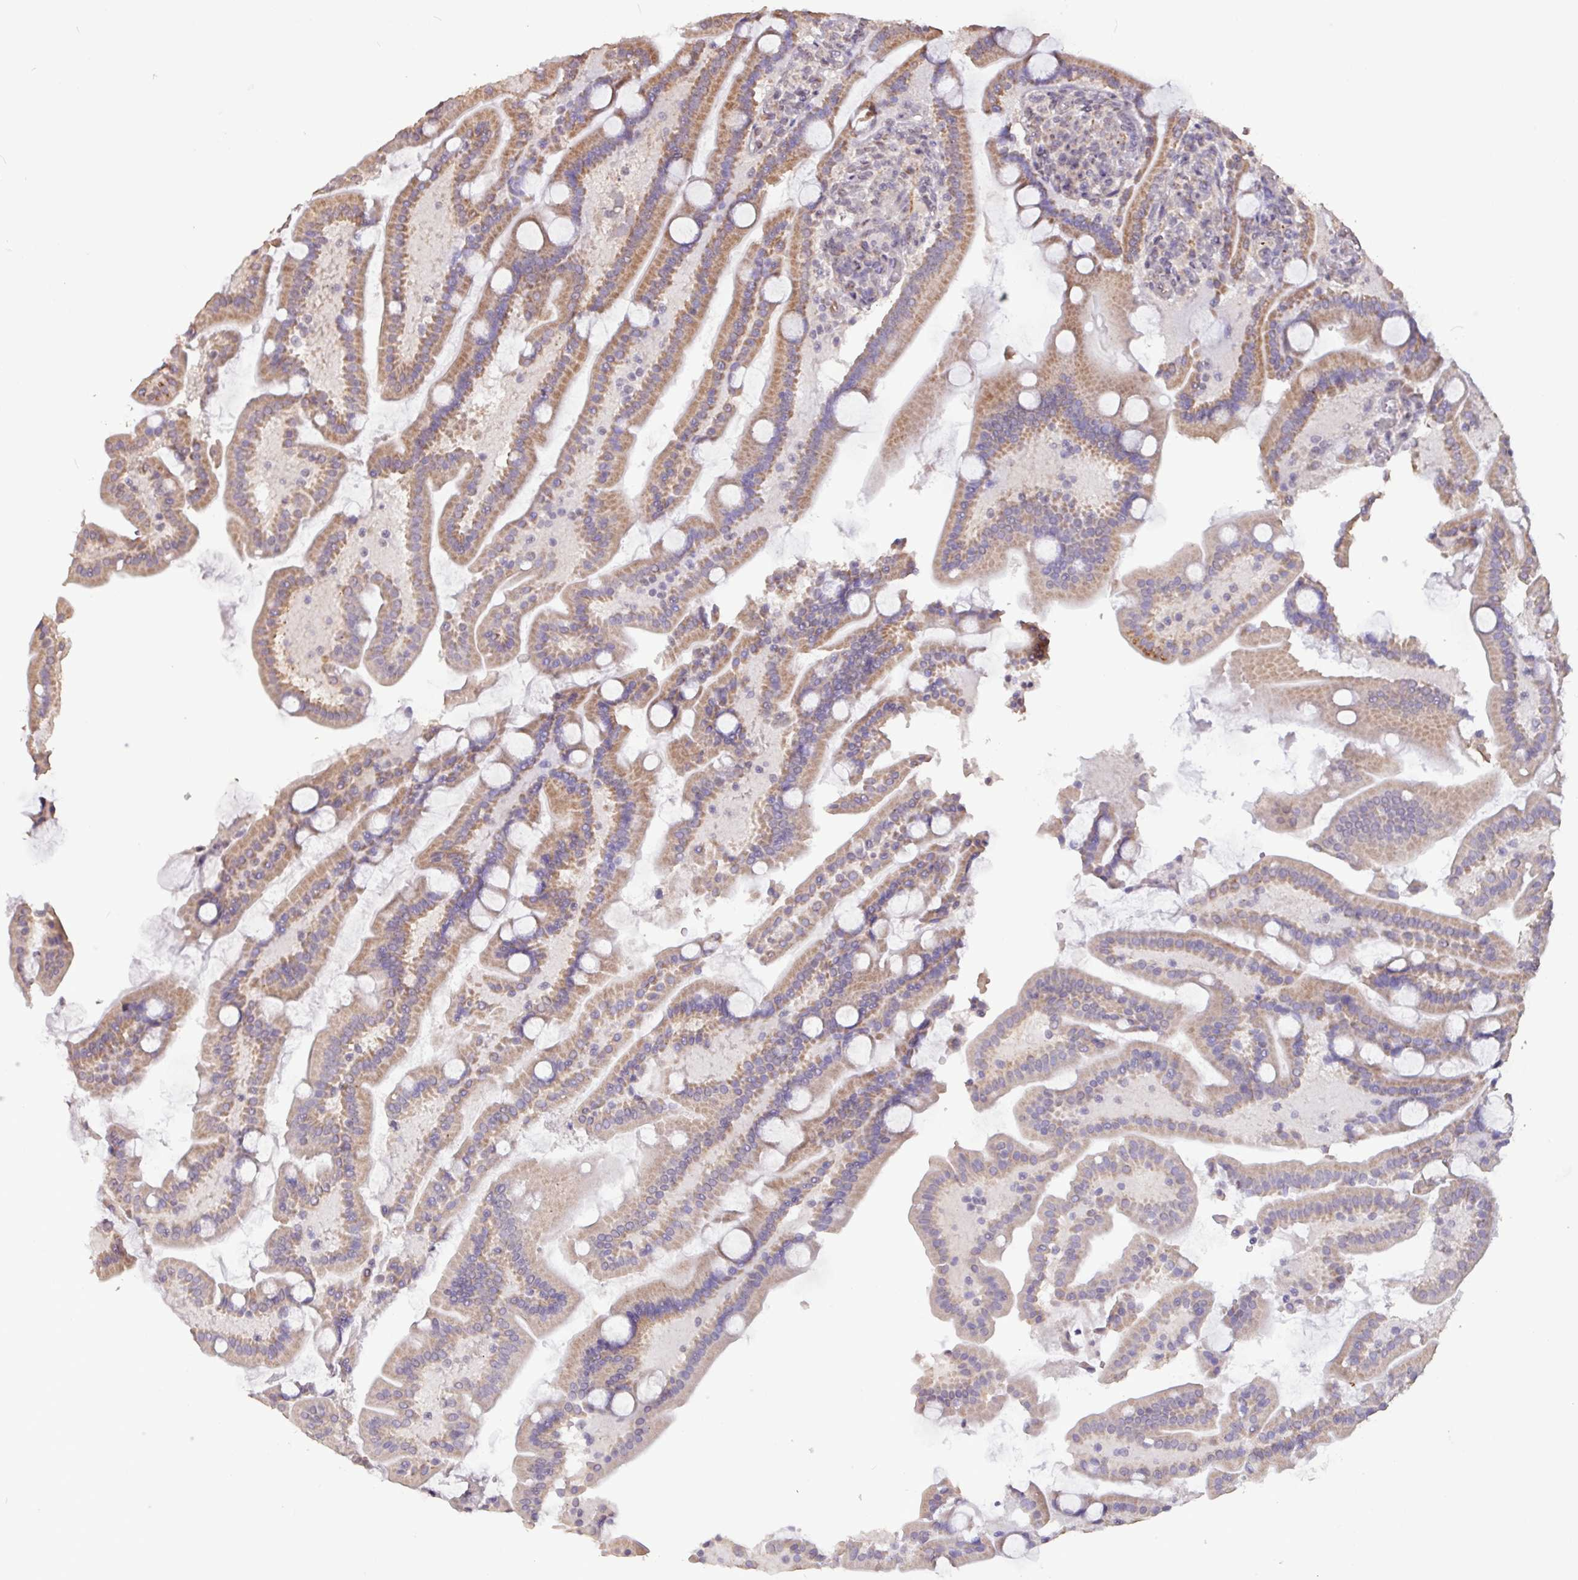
{"staining": {"intensity": "moderate", "quantity": ">75%", "location": "cytoplasmic/membranous"}, "tissue": "duodenum", "cell_type": "Glandular cells", "image_type": "normal", "snomed": [{"axis": "morphology", "description": "Normal tissue, NOS"}, {"axis": "topography", "description": "Duodenum"}], "caption": "Immunohistochemistry (IHC) of normal duodenum displays medium levels of moderate cytoplasmic/membranous positivity in about >75% of glandular cells. (Brightfield microscopy of DAB IHC at high magnification).", "gene": "L3MBTL3", "patient": {"sex": "male", "age": 55}}